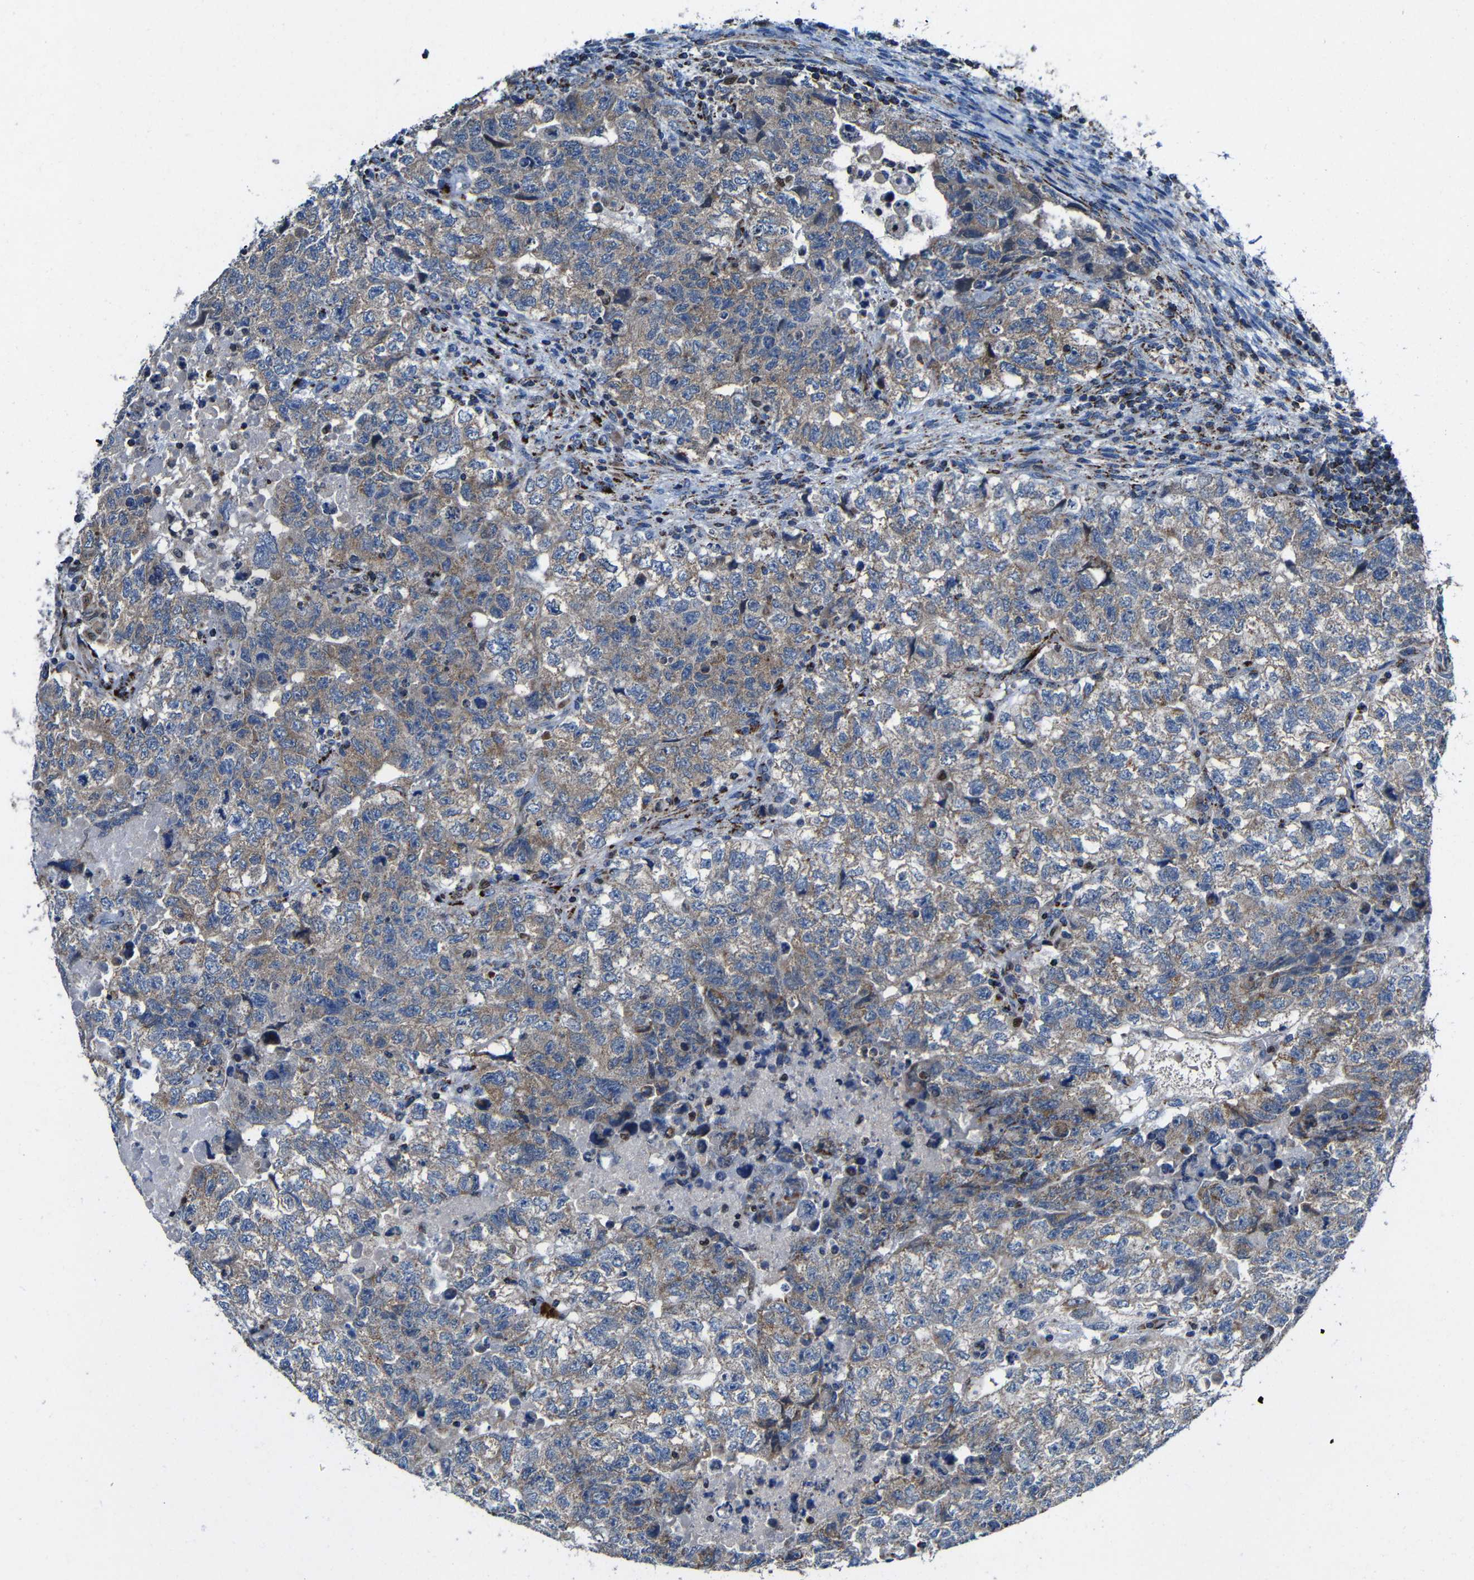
{"staining": {"intensity": "weak", "quantity": ">75%", "location": "cytoplasmic/membranous"}, "tissue": "testis cancer", "cell_type": "Tumor cells", "image_type": "cancer", "snomed": [{"axis": "morphology", "description": "Carcinoma, Embryonal, NOS"}, {"axis": "topography", "description": "Testis"}], "caption": "Weak cytoplasmic/membranous protein staining is identified in approximately >75% of tumor cells in embryonal carcinoma (testis).", "gene": "CA5B", "patient": {"sex": "male", "age": 36}}